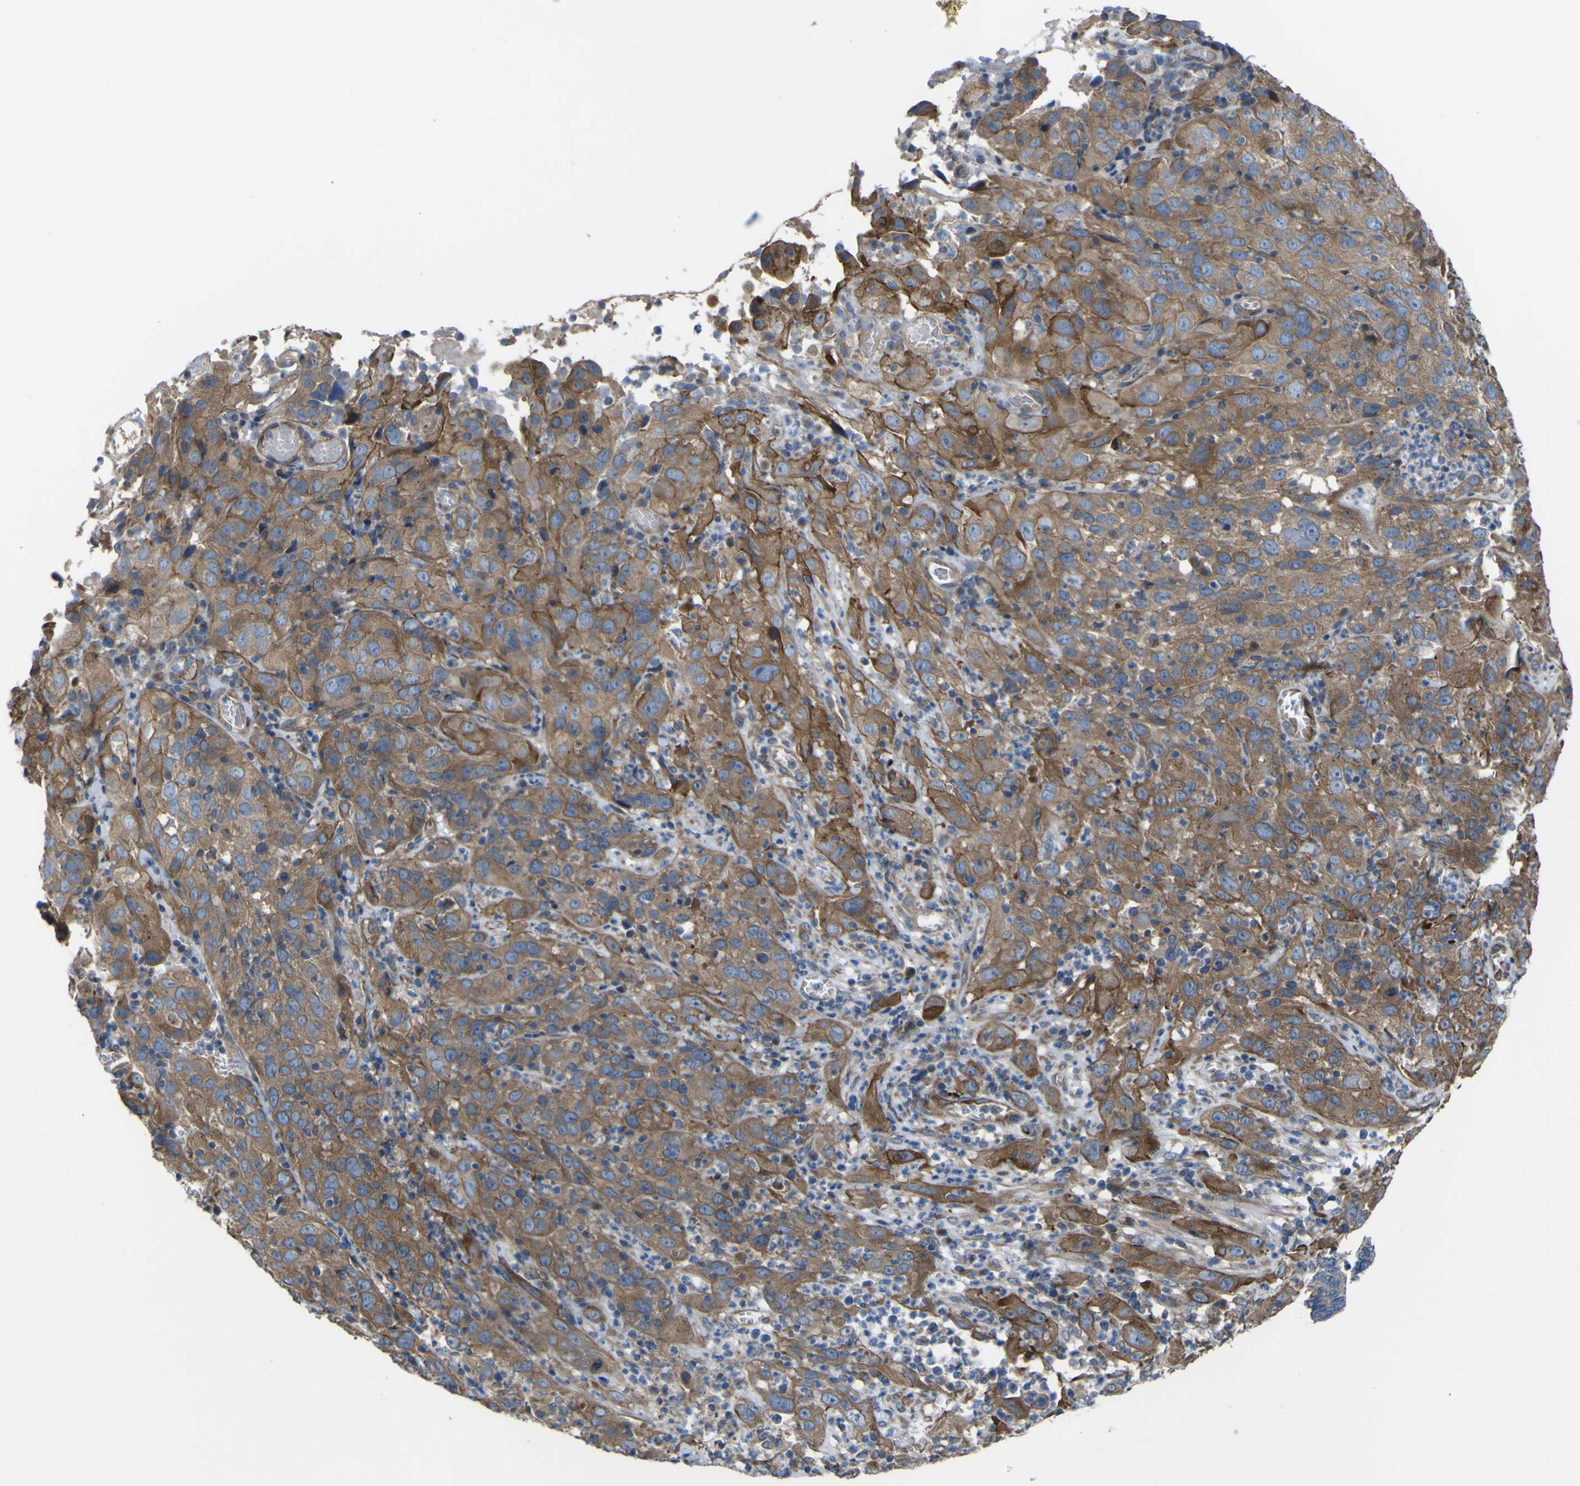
{"staining": {"intensity": "moderate", "quantity": ">75%", "location": "cytoplasmic/membranous"}, "tissue": "cervical cancer", "cell_type": "Tumor cells", "image_type": "cancer", "snomed": [{"axis": "morphology", "description": "Squamous cell carcinoma, NOS"}, {"axis": "topography", "description": "Cervix"}], "caption": "Cervical squamous cell carcinoma stained for a protein (brown) displays moderate cytoplasmic/membranous positive expression in about >75% of tumor cells.", "gene": "FBXO30", "patient": {"sex": "female", "age": 32}}